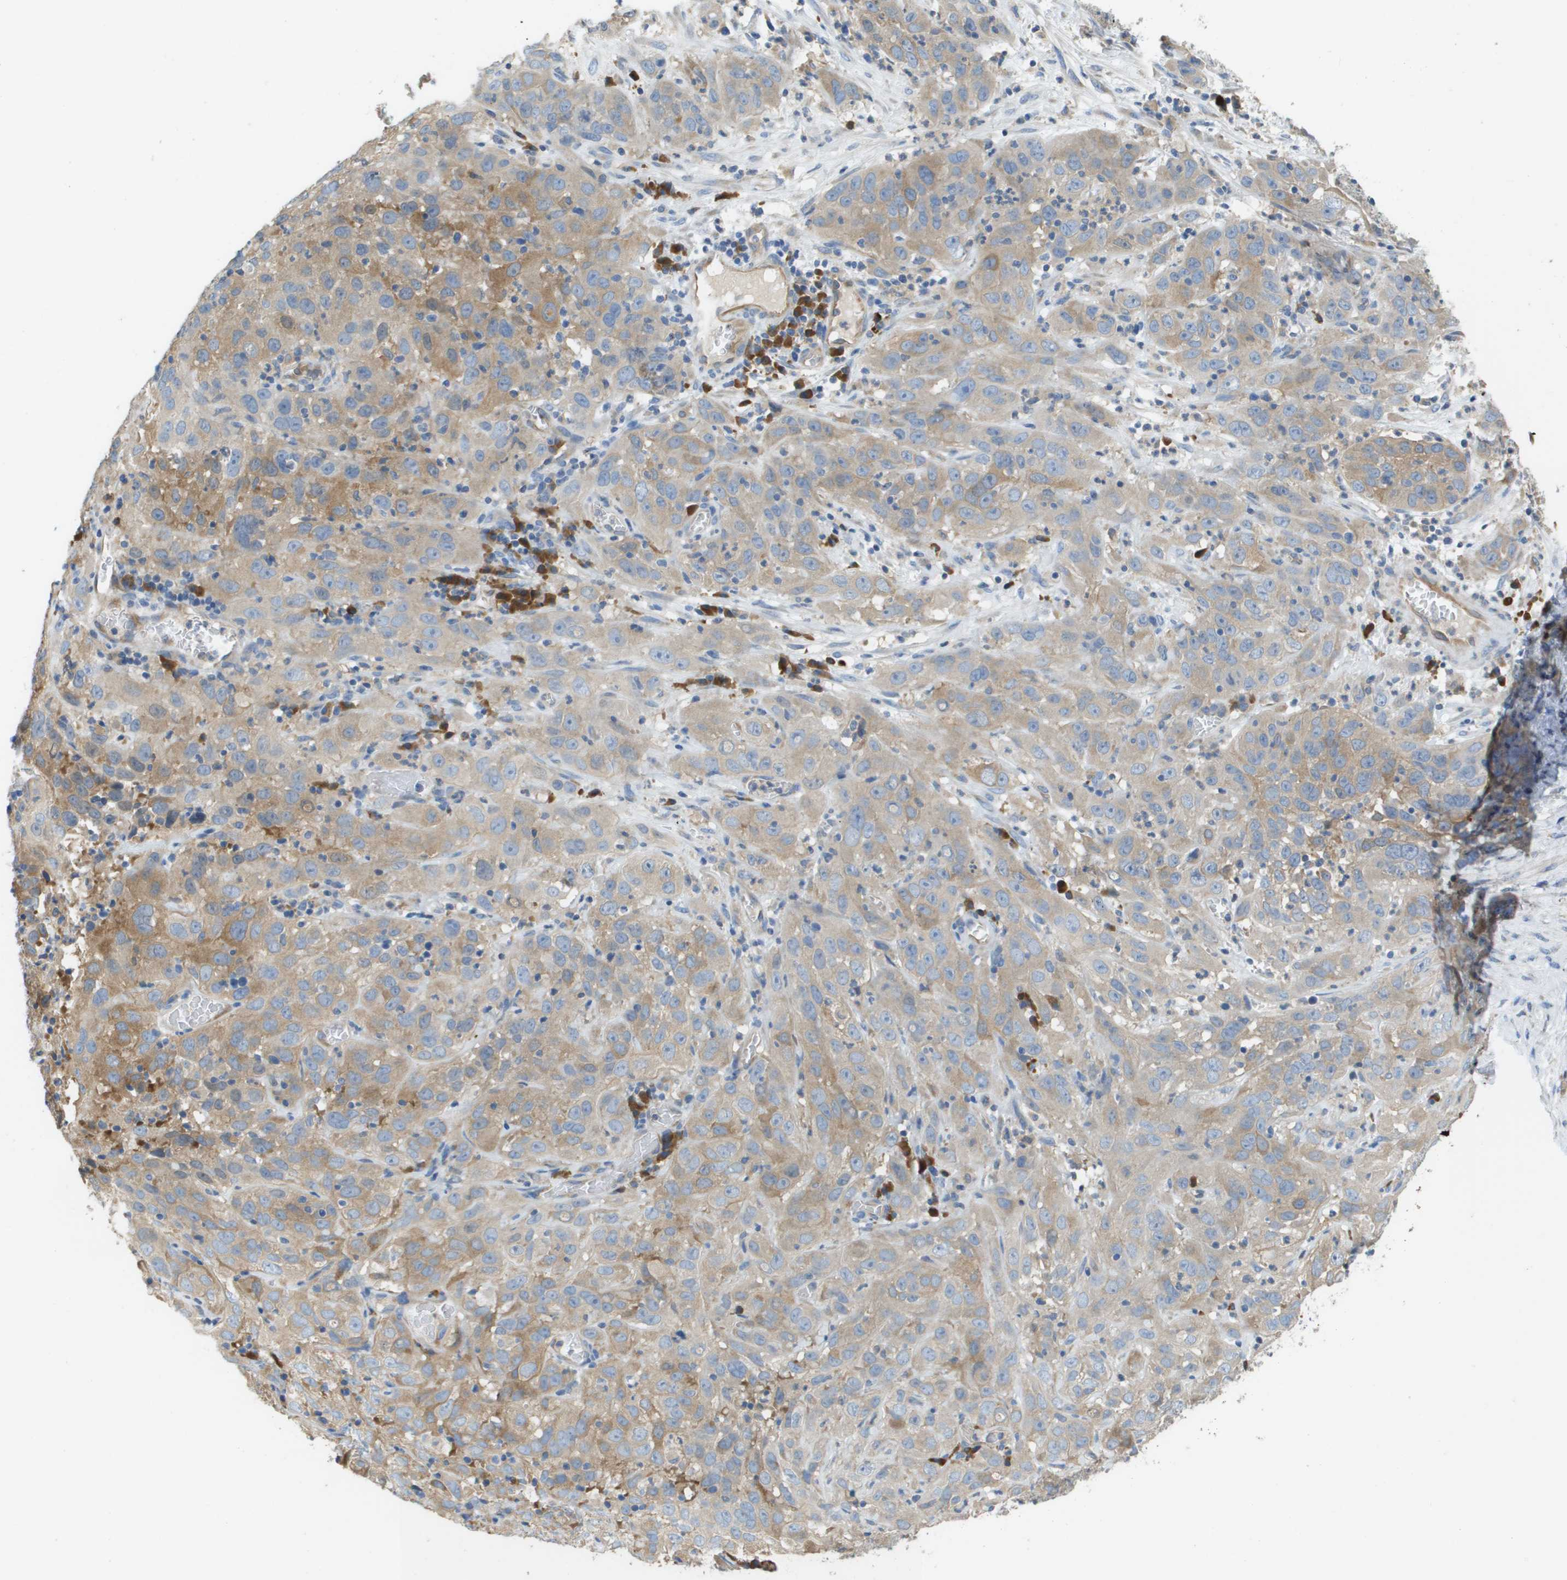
{"staining": {"intensity": "moderate", "quantity": "25%-75%", "location": "cytoplasmic/membranous"}, "tissue": "cervical cancer", "cell_type": "Tumor cells", "image_type": "cancer", "snomed": [{"axis": "morphology", "description": "Squamous cell carcinoma, NOS"}, {"axis": "topography", "description": "Cervix"}], "caption": "High-magnification brightfield microscopy of cervical cancer (squamous cell carcinoma) stained with DAB (3,3'-diaminobenzidine) (brown) and counterstained with hematoxylin (blue). tumor cells exhibit moderate cytoplasmic/membranous expression is appreciated in about25%-75% of cells.", "gene": "CASP10", "patient": {"sex": "female", "age": 32}}